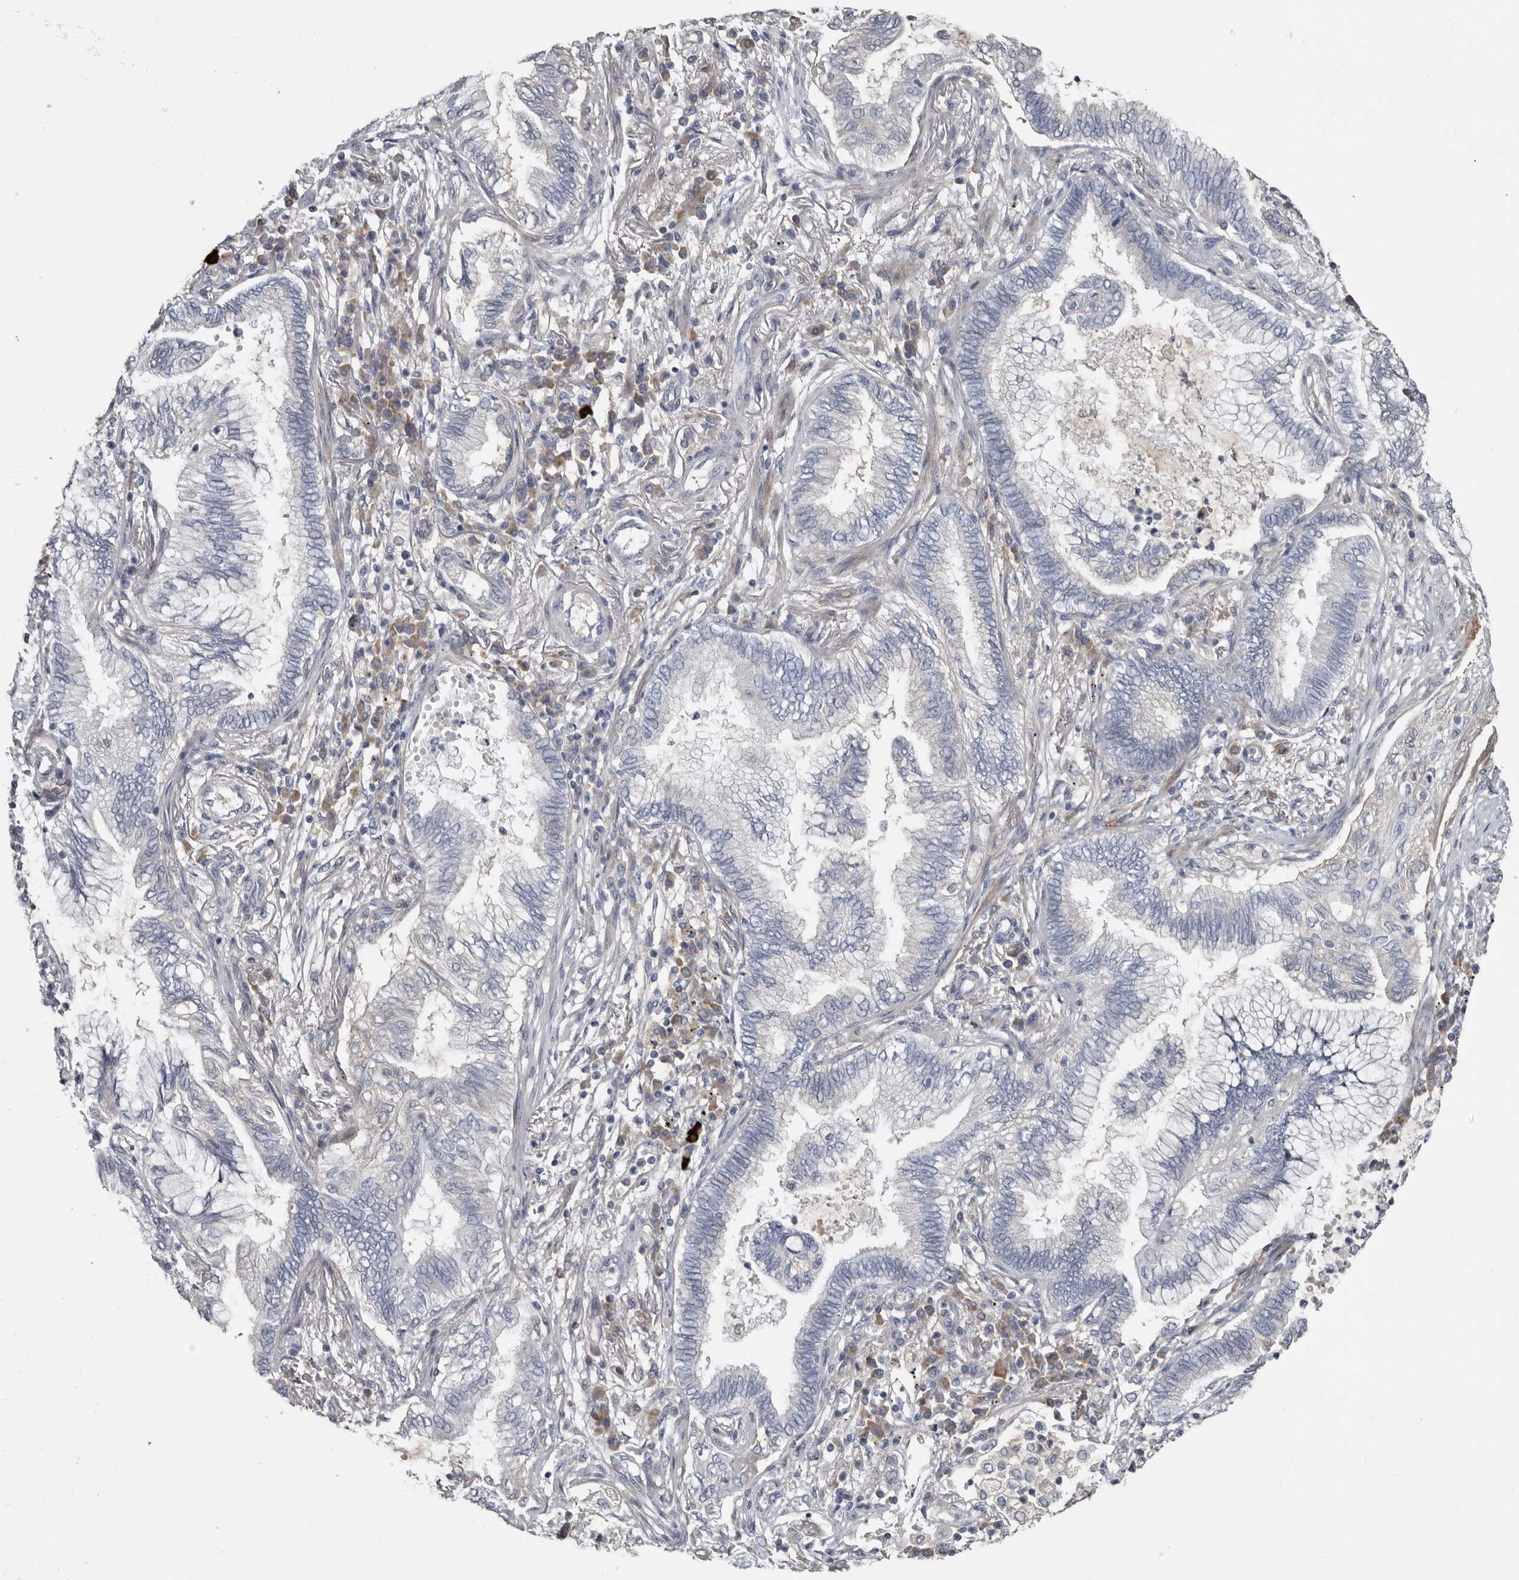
{"staining": {"intensity": "negative", "quantity": "none", "location": "none"}, "tissue": "bronchus", "cell_type": "Respiratory epithelial cells", "image_type": "normal", "snomed": [{"axis": "morphology", "description": "Normal tissue, NOS"}, {"axis": "morphology", "description": "Adenocarcinoma, NOS"}, {"axis": "topography", "description": "Bronchus"}, {"axis": "topography", "description": "Lung"}], "caption": "Immunohistochemistry (IHC) photomicrograph of normal bronchus stained for a protein (brown), which reveals no expression in respiratory epithelial cells. (DAB IHC with hematoxylin counter stain).", "gene": "ZNF114", "patient": {"sex": "female", "age": 70}}